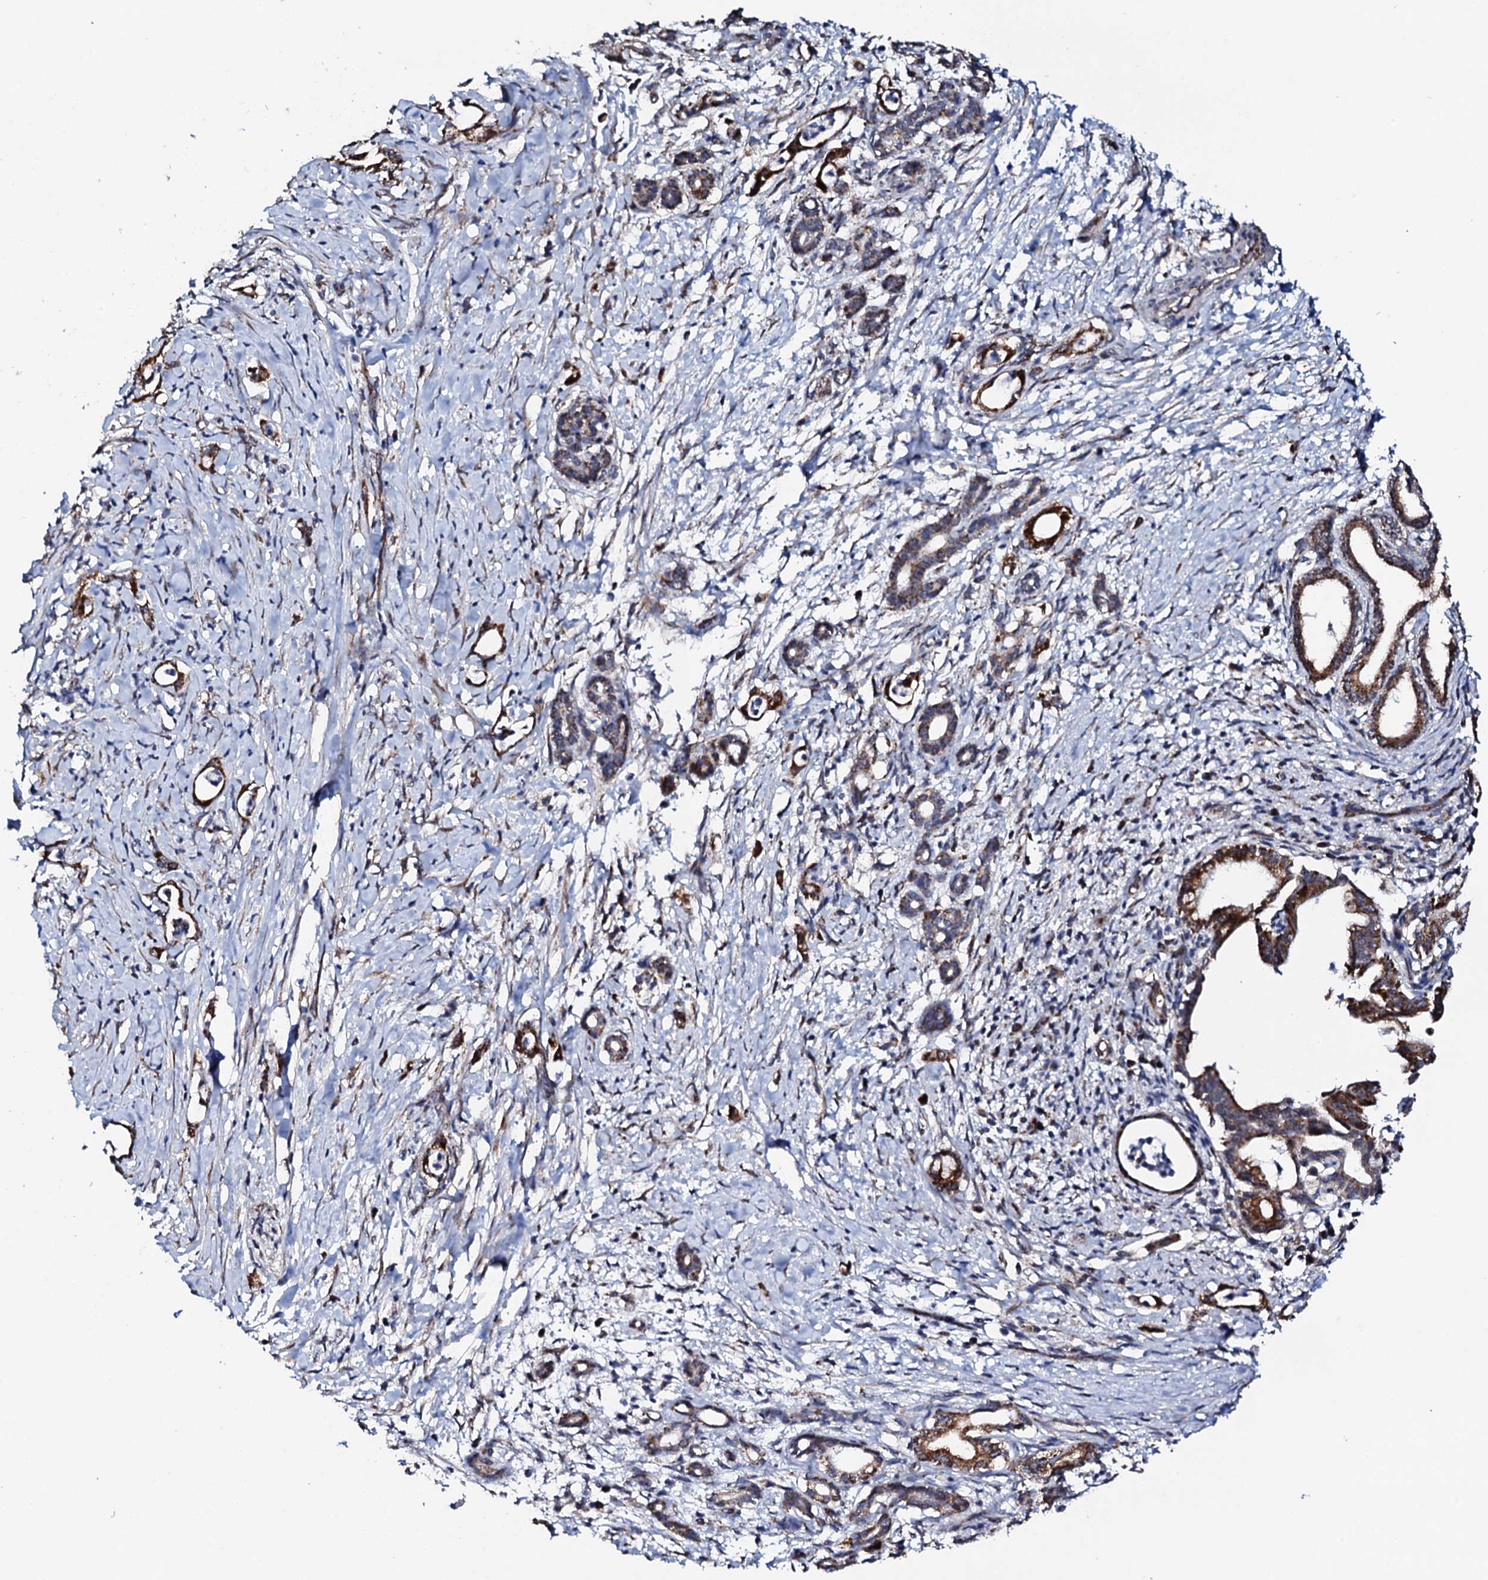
{"staining": {"intensity": "strong", "quantity": ">75%", "location": "cytoplasmic/membranous"}, "tissue": "pancreatic cancer", "cell_type": "Tumor cells", "image_type": "cancer", "snomed": [{"axis": "morphology", "description": "Adenocarcinoma, NOS"}, {"axis": "topography", "description": "Pancreas"}], "caption": "IHC of pancreatic adenocarcinoma displays high levels of strong cytoplasmic/membranous expression in approximately >75% of tumor cells.", "gene": "MTIF3", "patient": {"sex": "female", "age": 55}}